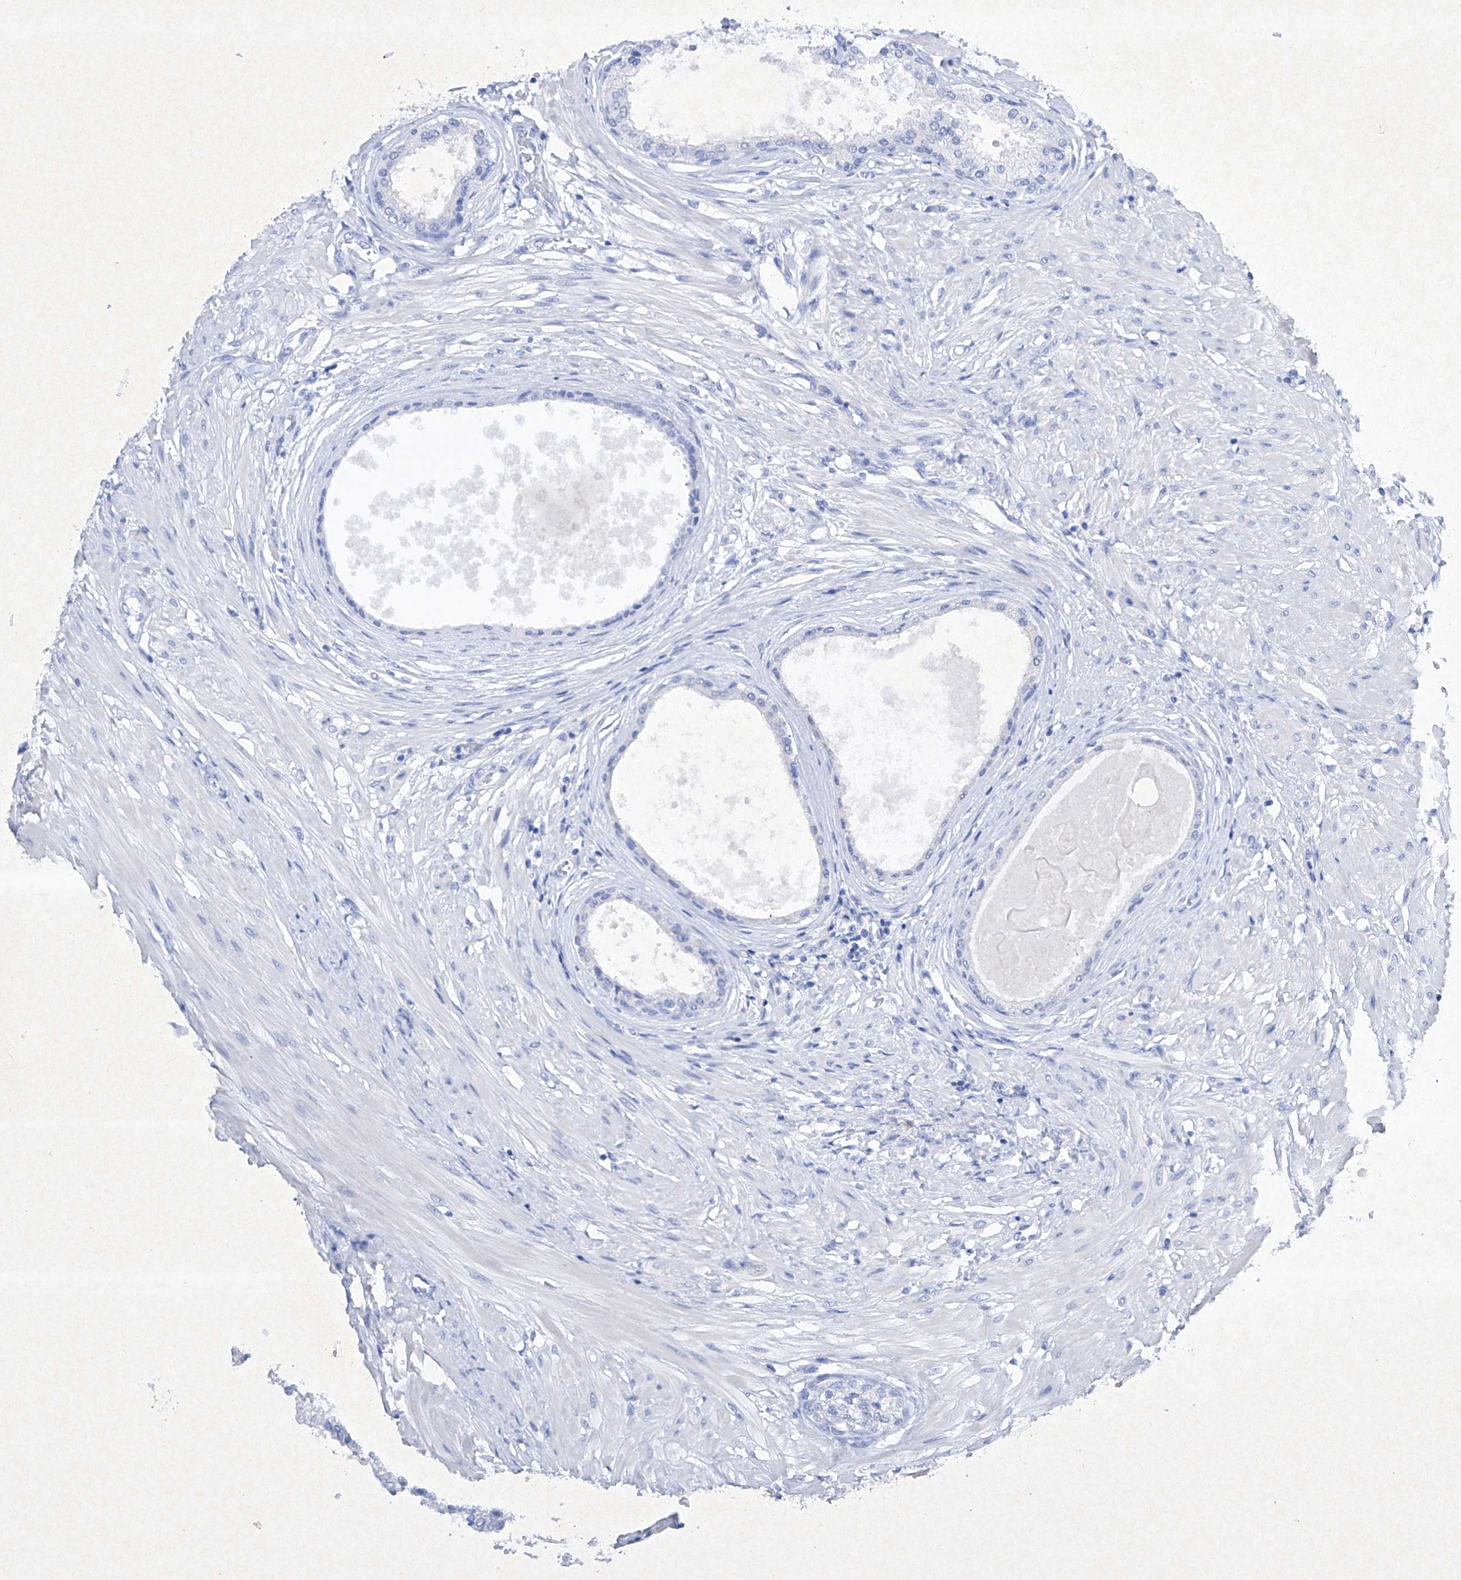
{"staining": {"intensity": "negative", "quantity": "none", "location": "none"}, "tissue": "prostate", "cell_type": "Glandular cells", "image_type": "normal", "snomed": [{"axis": "morphology", "description": "Normal tissue, NOS"}, {"axis": "topography", "description": "Prostate"}], "caption": "Immunohistochemistry photomicrograph of normal human prostate stained for a protein (brown), which reveals no expression in glandular cells.", "gene": "BARX2", "patient": {"sex": "male", "age": 48}}